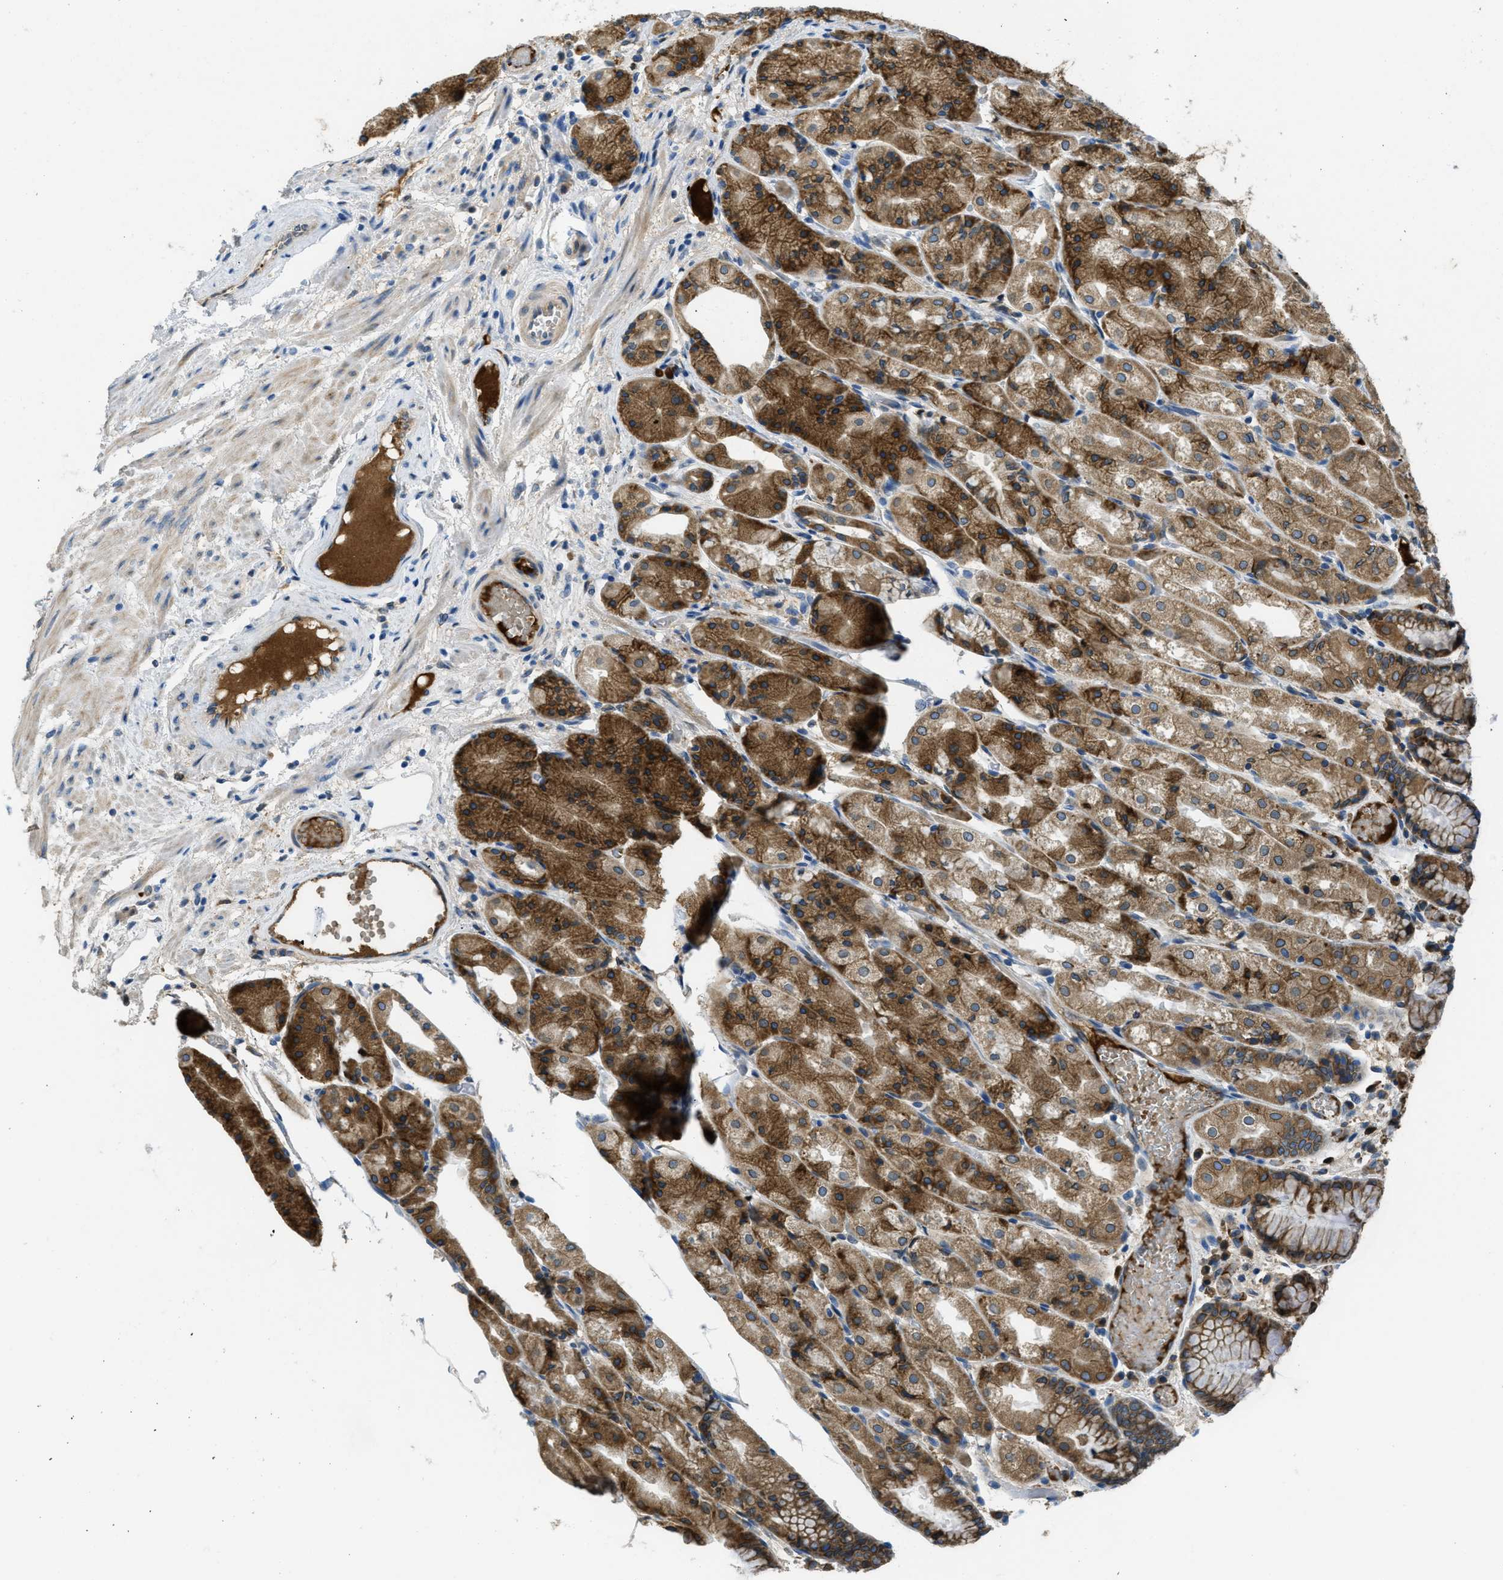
{"staining": {"intensity": "moderate", "quantity": ">75%", "location": "cytoplasmic/membranous"}, "tissue": "stomach", "cell_type": "Glandular cells", "image_type": "normal", "snomed": [{"axis": "morphology", "description": "Normal tissue, NOS"}, {"axis": "topography", "description": "Stomach, upper"}], "caption": "Immunohistochemical staining of normal human stomach demonstrates >75% levels of moderate cytoplasmic/membranous protein positivity in about >75% of glandular cells.", "gene": "MPDU1", "patient": {"sex": "male", "age": 72}}